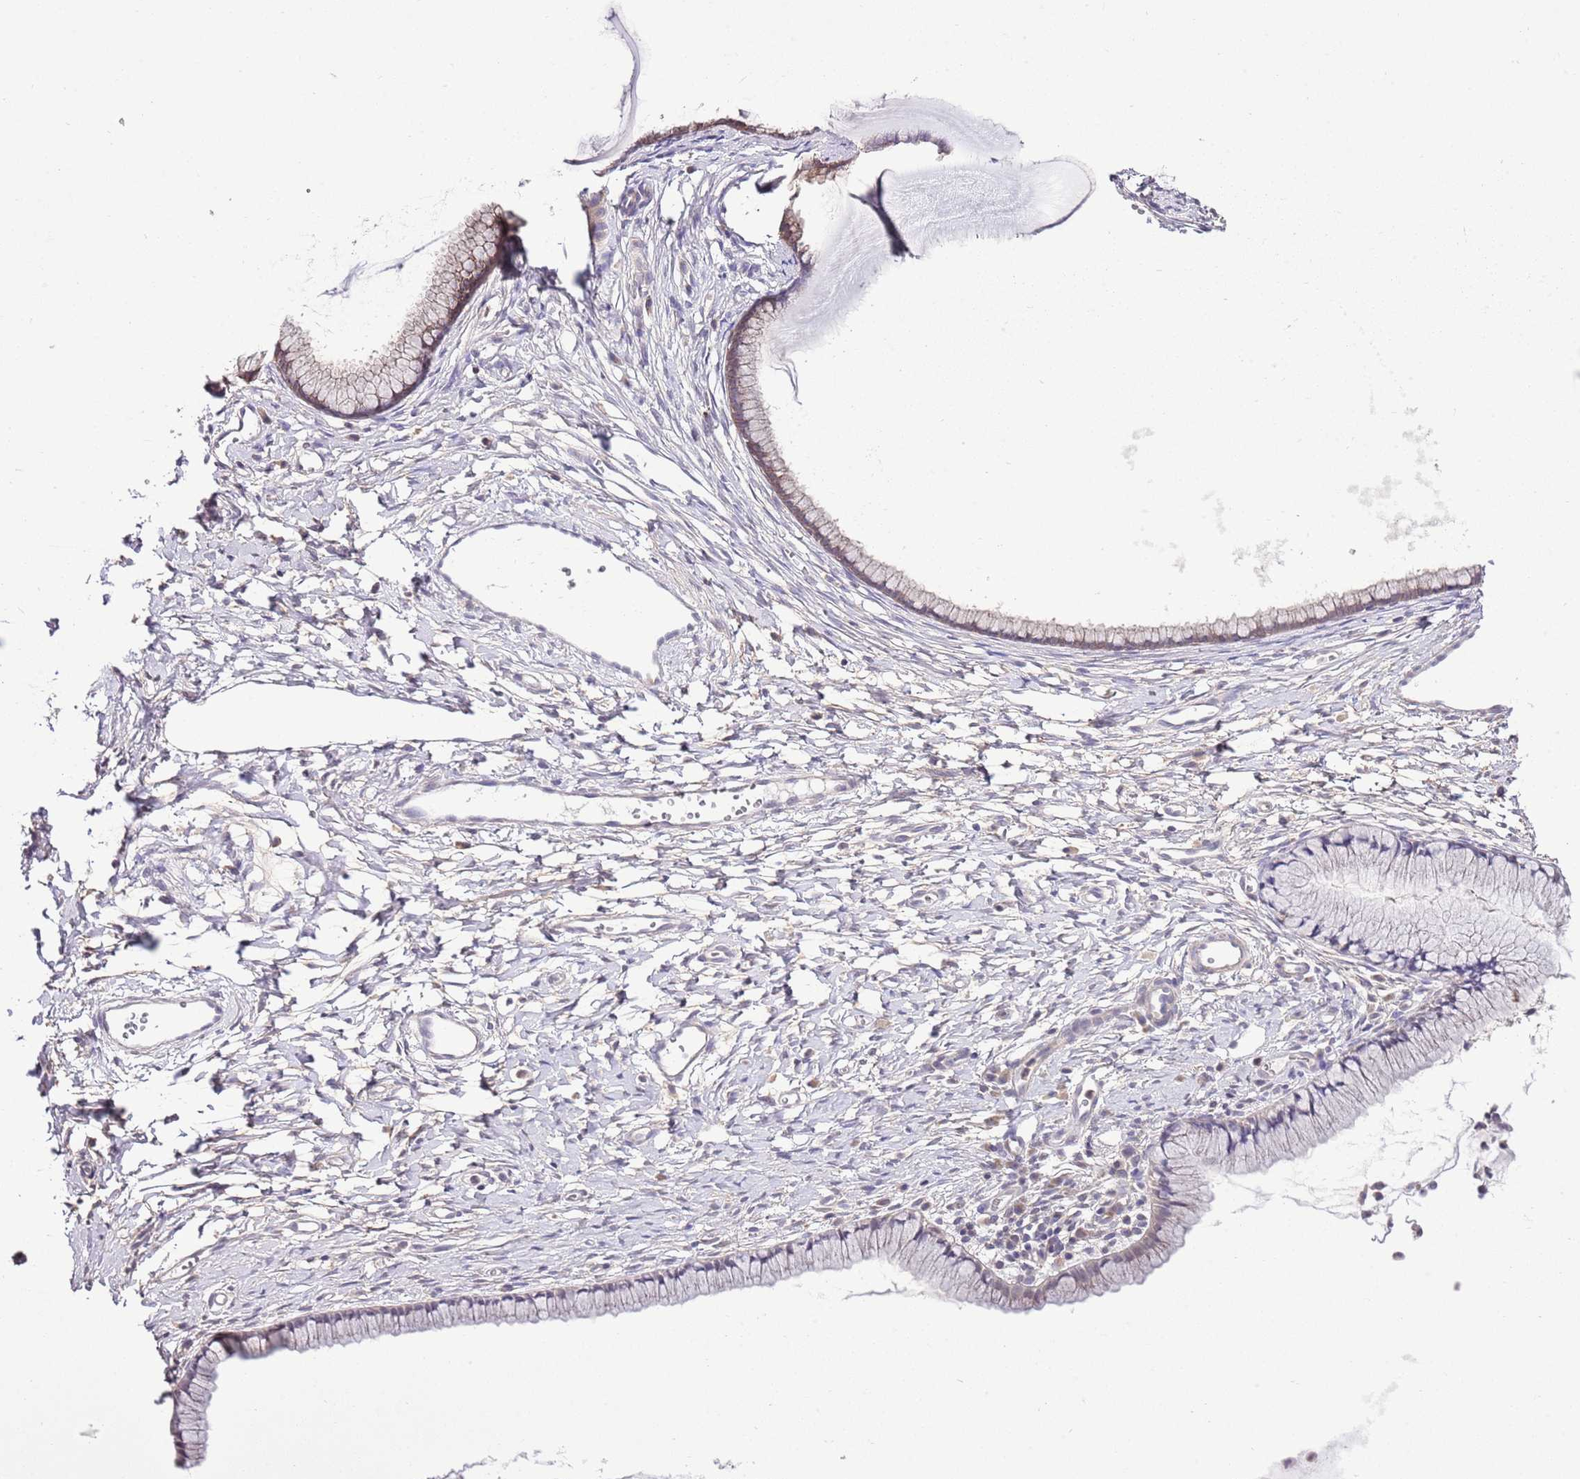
{"staining": {"intensity": "weak", "quantity": "<25%", "location": "cytoplasmic/membranous"}, "tissue": "cervix", "cell_type": "Glandular cells", "image_type": "normal", "snomed": [{"axis": "morphology", "description": "Normal tissue, NOS"}, {"axis": "topography", "description": "Cervix"}], "caption": "High magnification brightfield microscopy of benign cervix stained with DAB (brown) and counterstained with hematoxylin (blue): glandular cells show no significant positivity.", "gene": "EFHD1", "patient": {"sex": "female", "age": 40}}